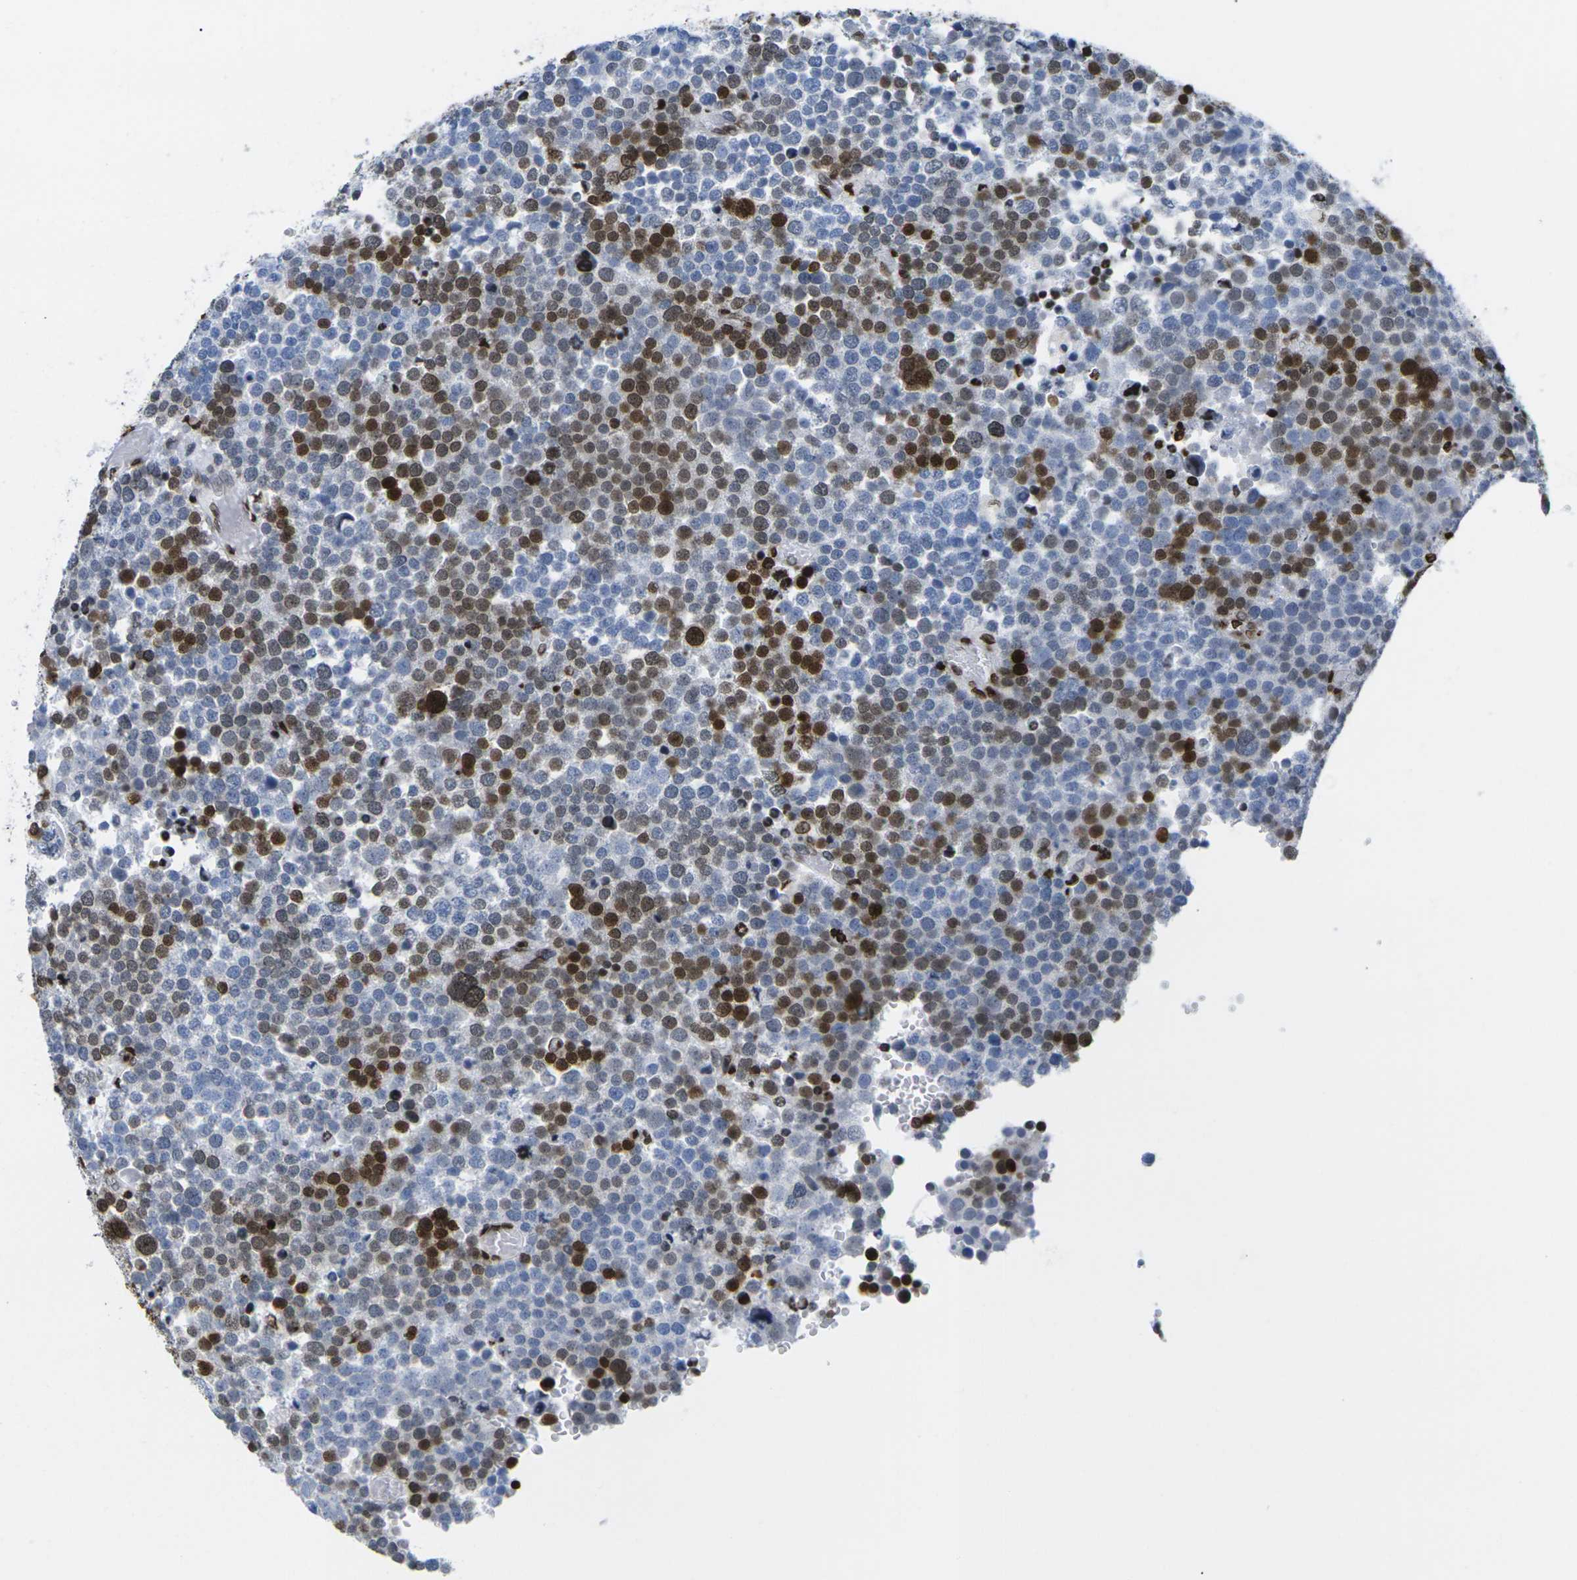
{"staining": {"intensity": "strong", "quantity": "25%-75%", "location": "nuclear"}, "tissue": "testis cancer", "cell_type": "Tumor cells", "image_type": "cancer", "snomed": [{"axis": "morphology", "description": "Seminoma, NOS"}, {"axis": "topography", "description": "Testis"}], "caption": "Protein staining by immunohistochemistry displays strong nuclear staining in about 25%-75% of tumor cells in seminoma (testis).", "gene": "H2AC21", "patient": {"sex": "male", "age": 71}}